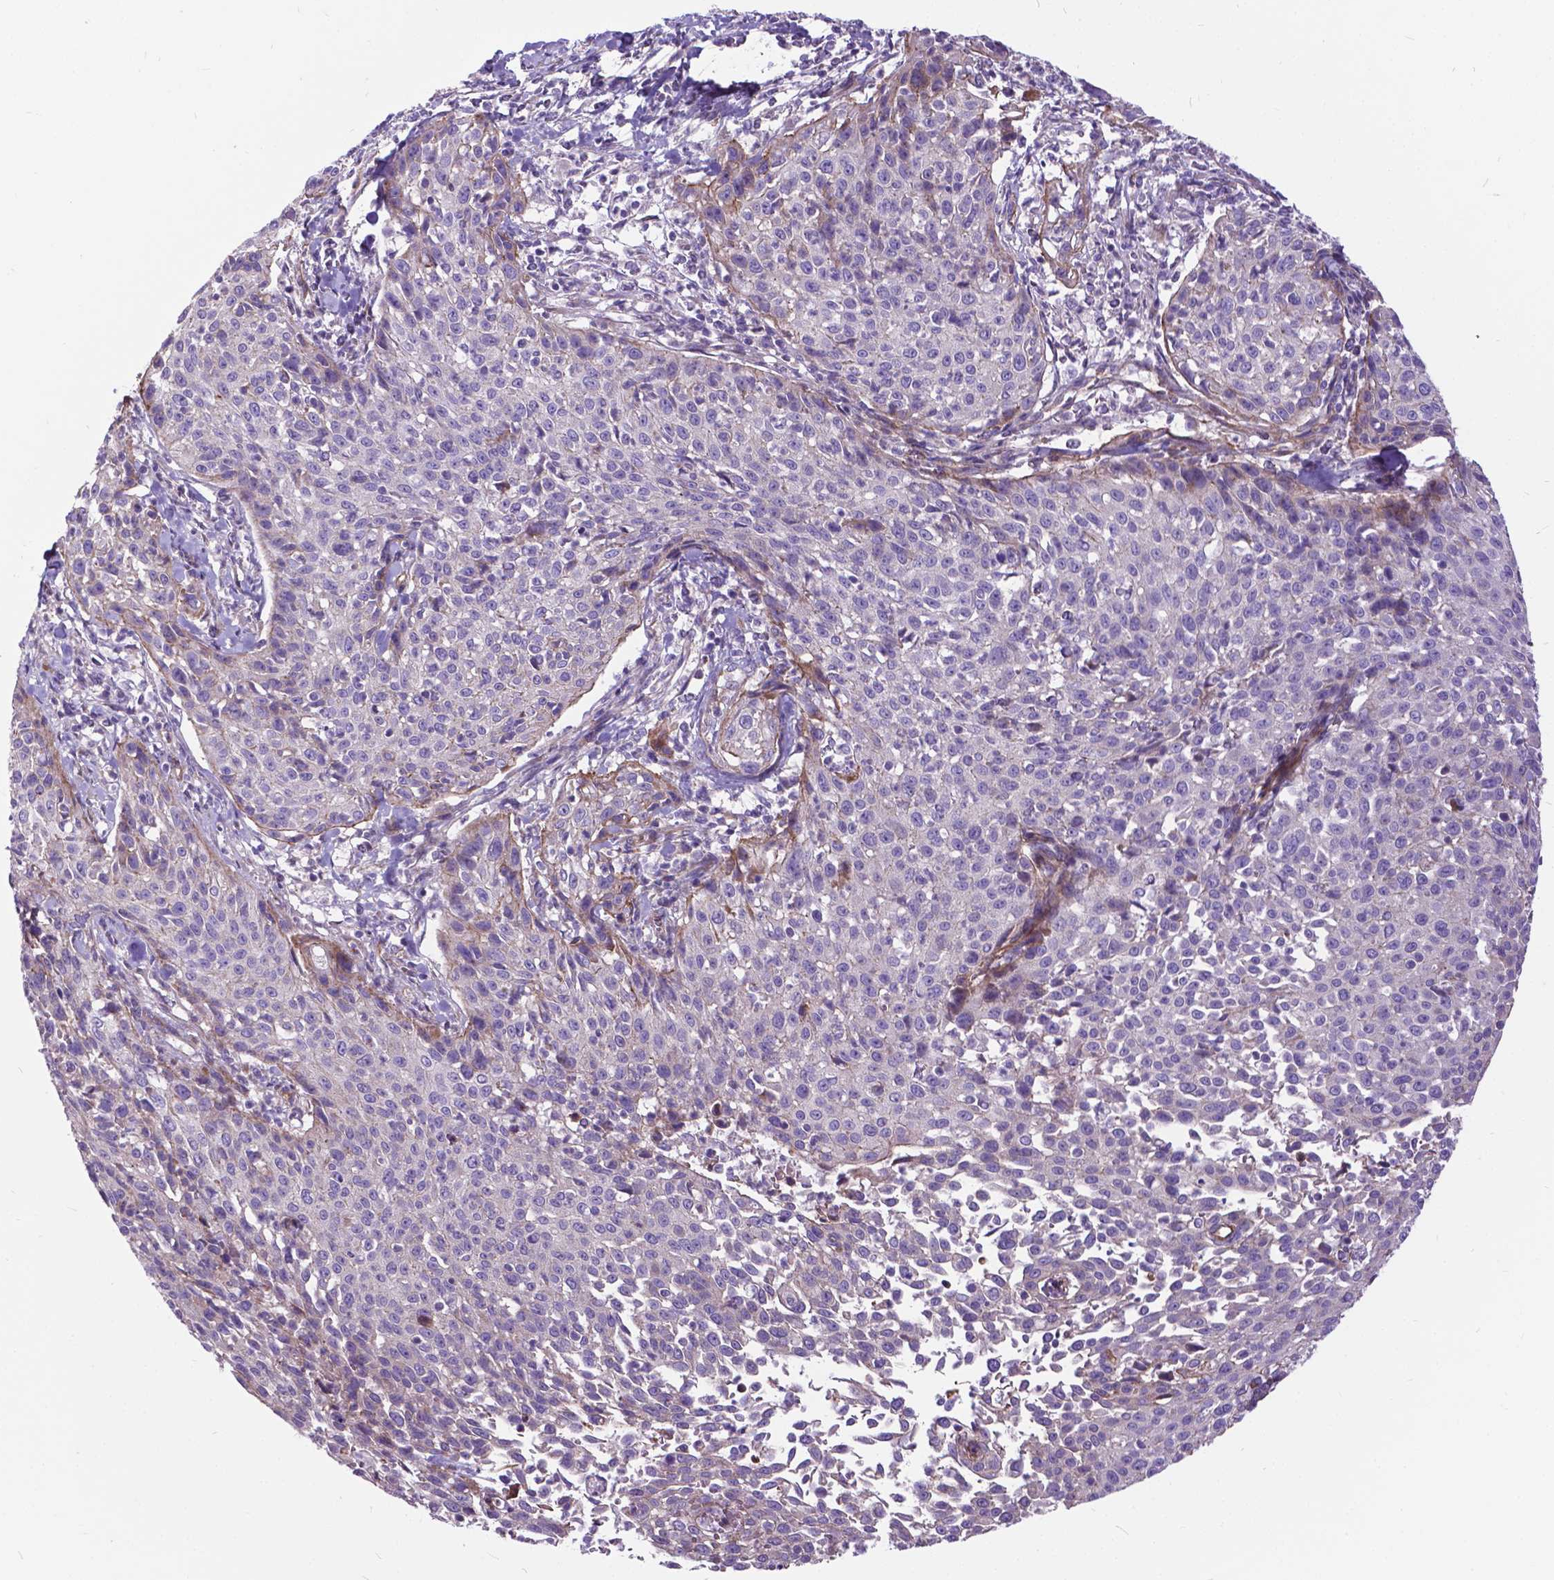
{"staining": {"intensity": "moderate", "quantity": "<25%", "location": "cytoplasmic/membranous"}, "tissue": "cervical cancer", "cell_type": "Tumor cells", "image_type": "cancer", "snomed": [{"axis": "morphology", "description": "Squamous cell carcinoma, NOS"}, {"axis": "topography", "description": "Cervix"}], "caption": "Immunohistochemistry (DAB) staining of human cervical cancer (squamous cell carcinoma) reveals moderate cytoplasmic/membranous protein positivity in approximately <25% of tumor cells.", "gene": "FLT4", "patient": {"sex": "female", "age": 26}}